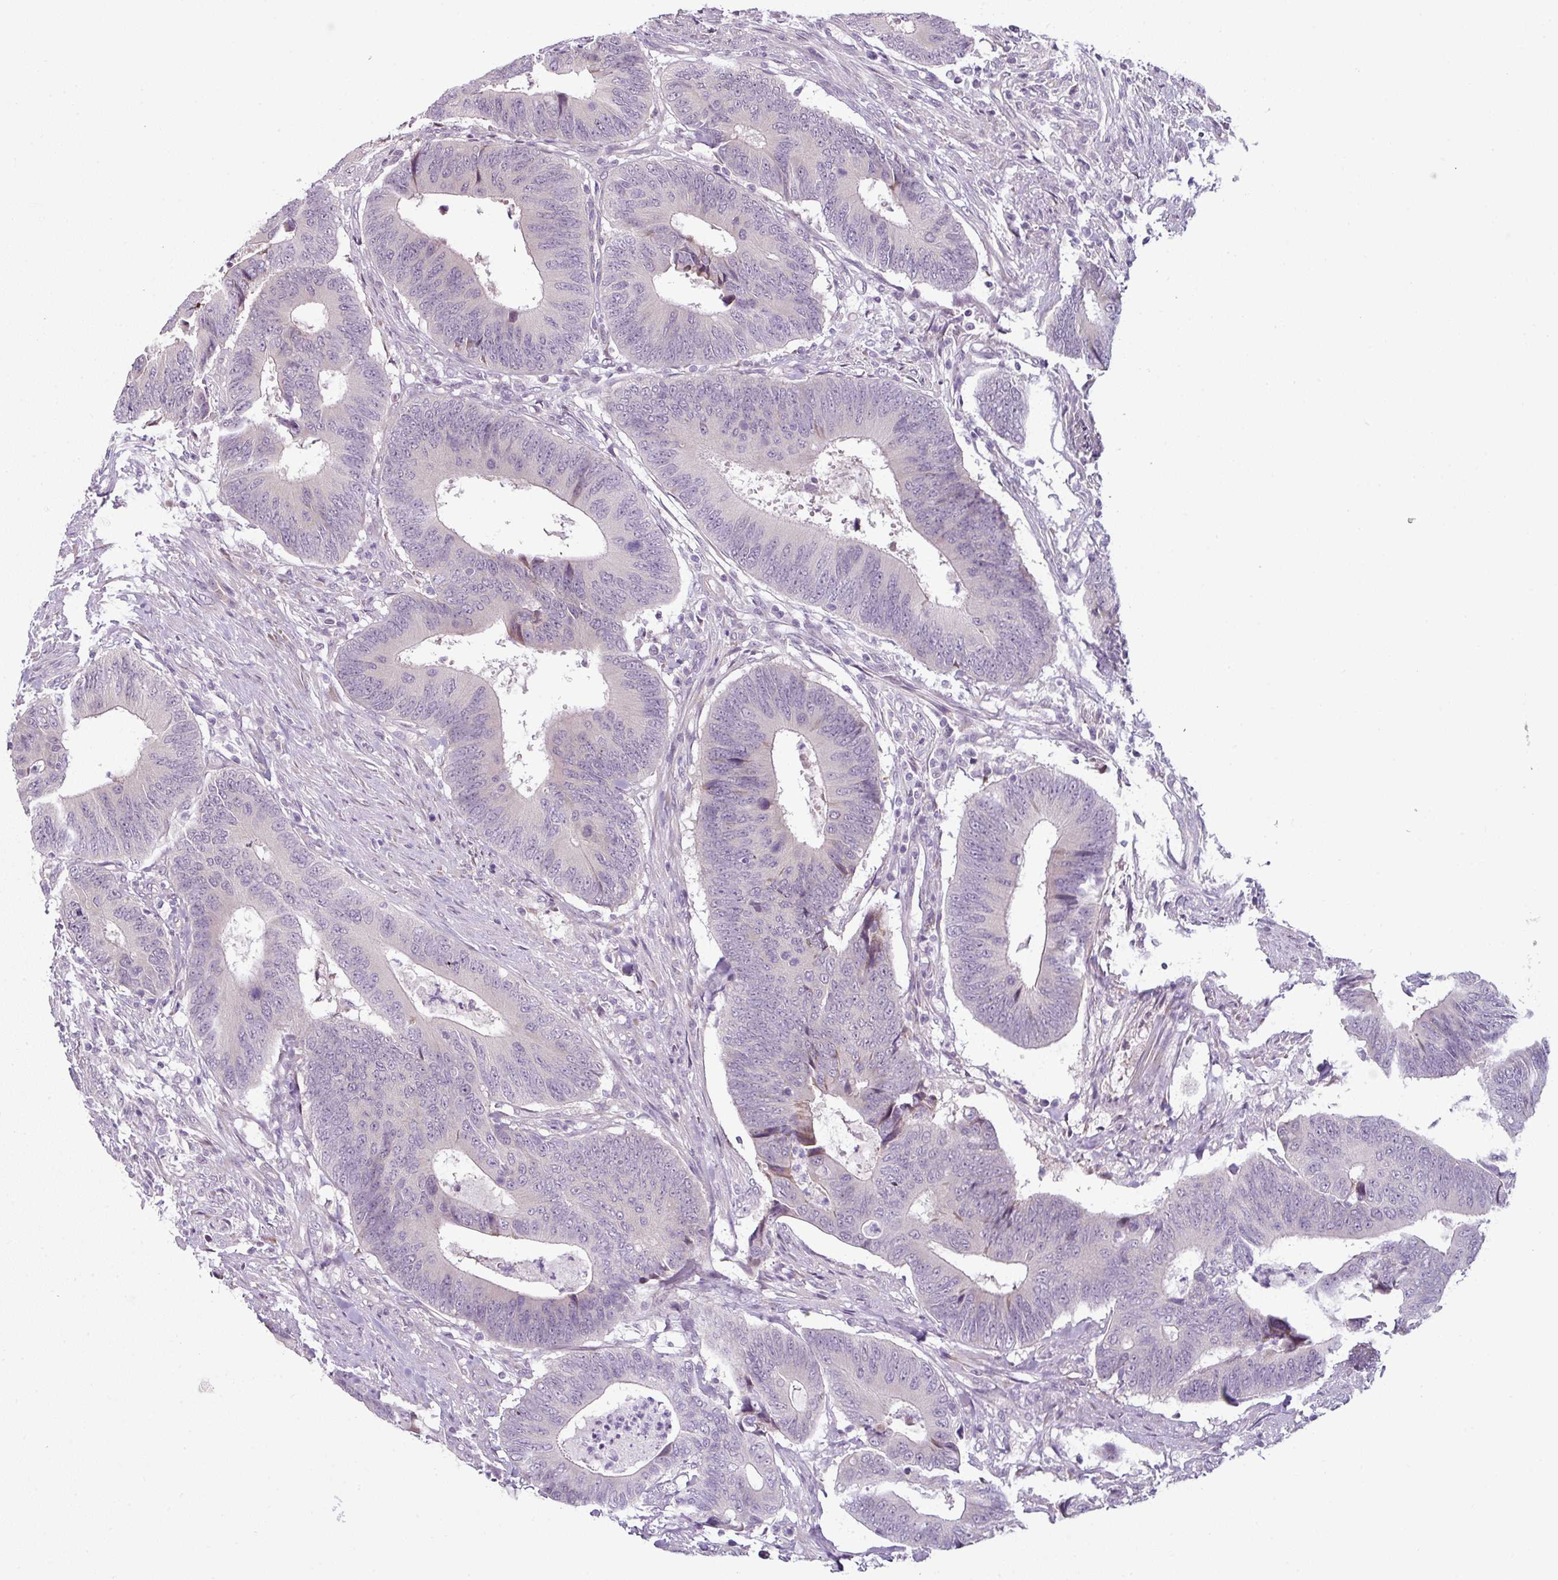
{"staining": {"intensity": "negative", "quantity": "none", "location": "none"}, "tissue": "colorectal cancer", "cell_type": "Tumor cells", "image_type": "cancer", "snomed": [{"axis": "morphology", "description": "Adenocarcinoma, NOS"}, {"axis": "topography", "description": "Colon"}], "caption": "An image of colorectal cancer stained for a protein displays no brown staining in tumor cells.", "gene": "OR52D1", "patient": {"sex": "male", "age": 87}}